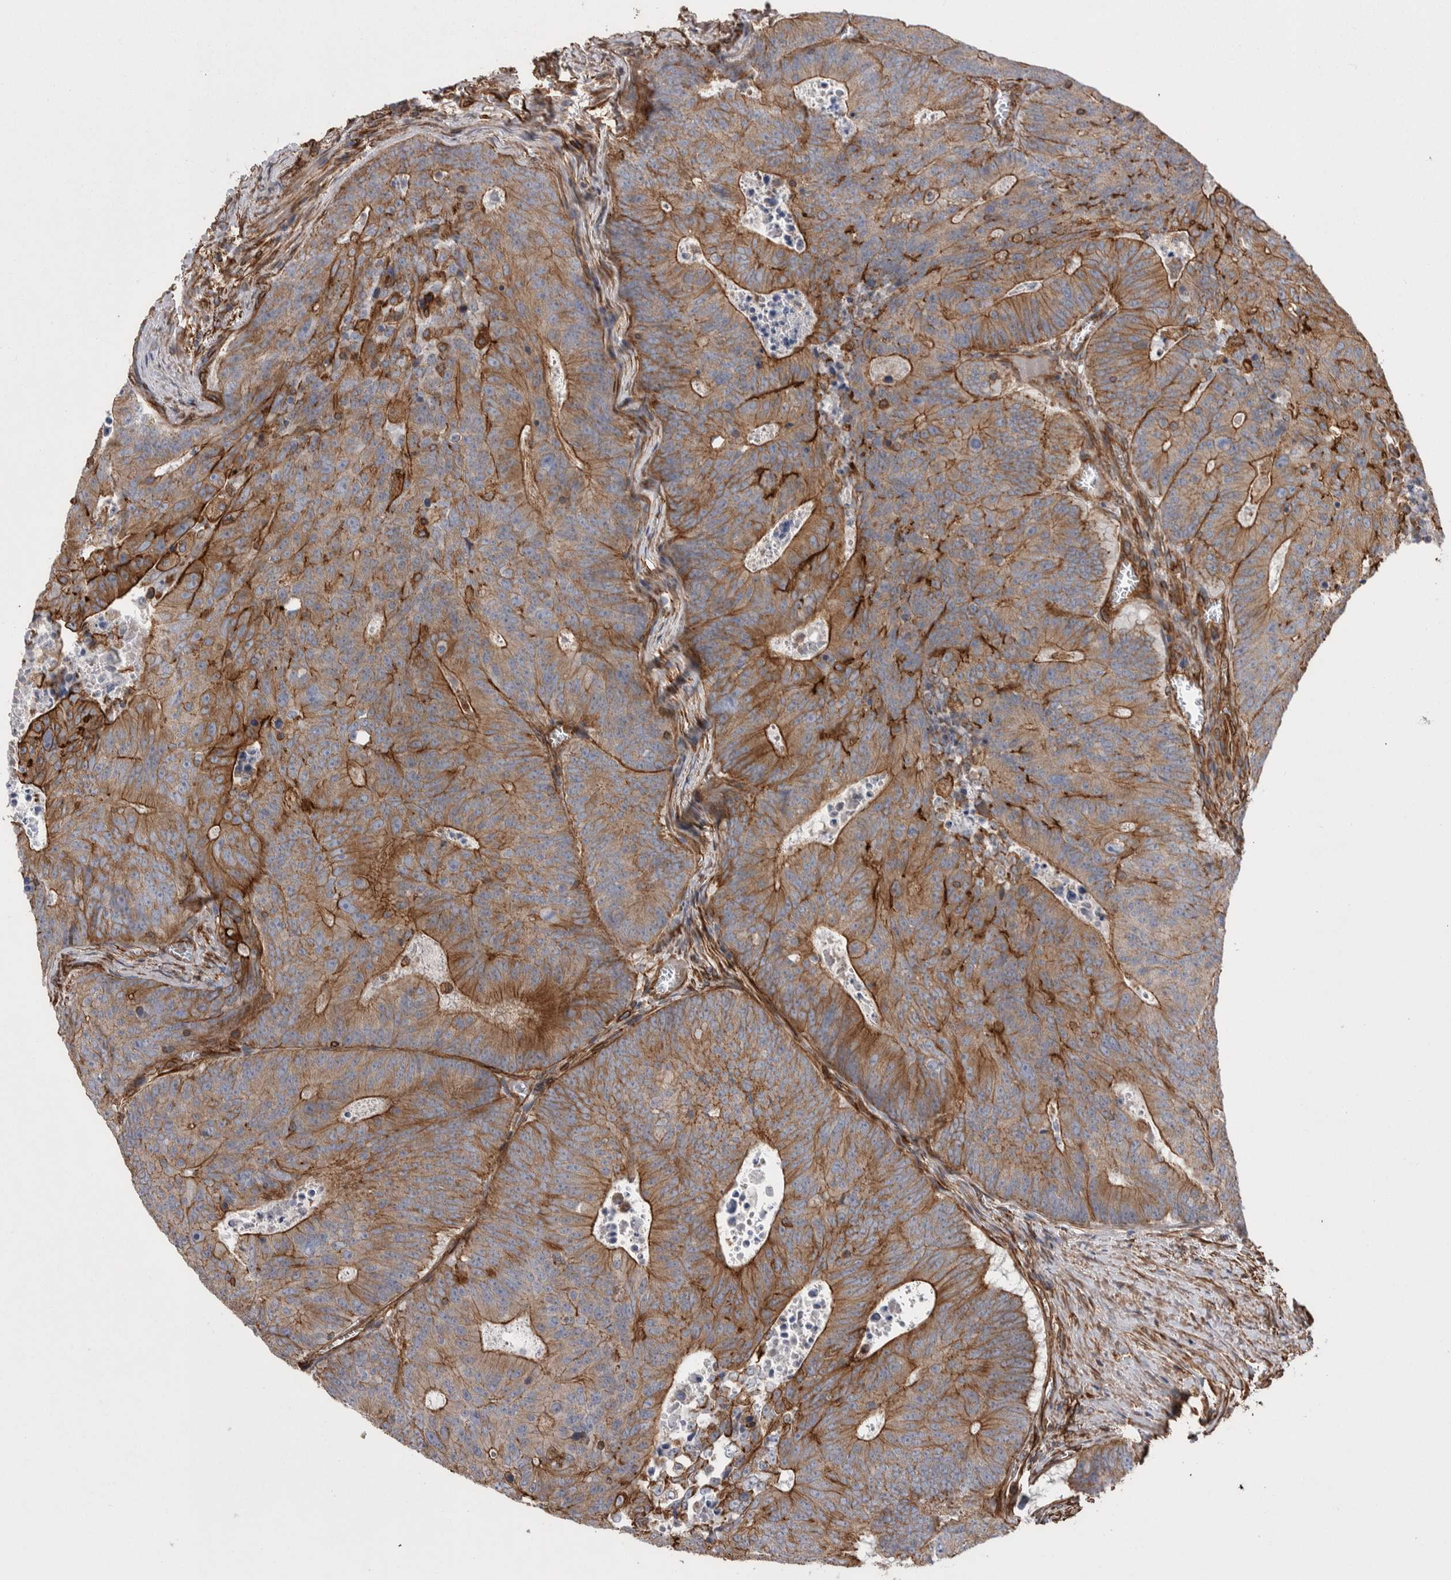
{"staining": {"intensity": "strong", "quantity": ">75%", "location": "cytoplasmic/membranous"}, "tissue": "colorectal cancer", "cell_type": "Tumor cells", "image_type": "cancer", "snomed": [{"axis": "morphology", "description": "Adenocarcinoma, NOS"}, {"axis": "topography", "description": "Colon"}], "caption": "DAB (3,3'-diaminobenzidine) immunohistochemical staining of colorectal cancer displays strong cytoplasmic/membranous protein expression in about >75% of tumor cells. (brown staining indicates protein expression, while blue staining denotes nuclei).", "gene": "KIF12", "patient": {"sex": "male", "age": 87}}